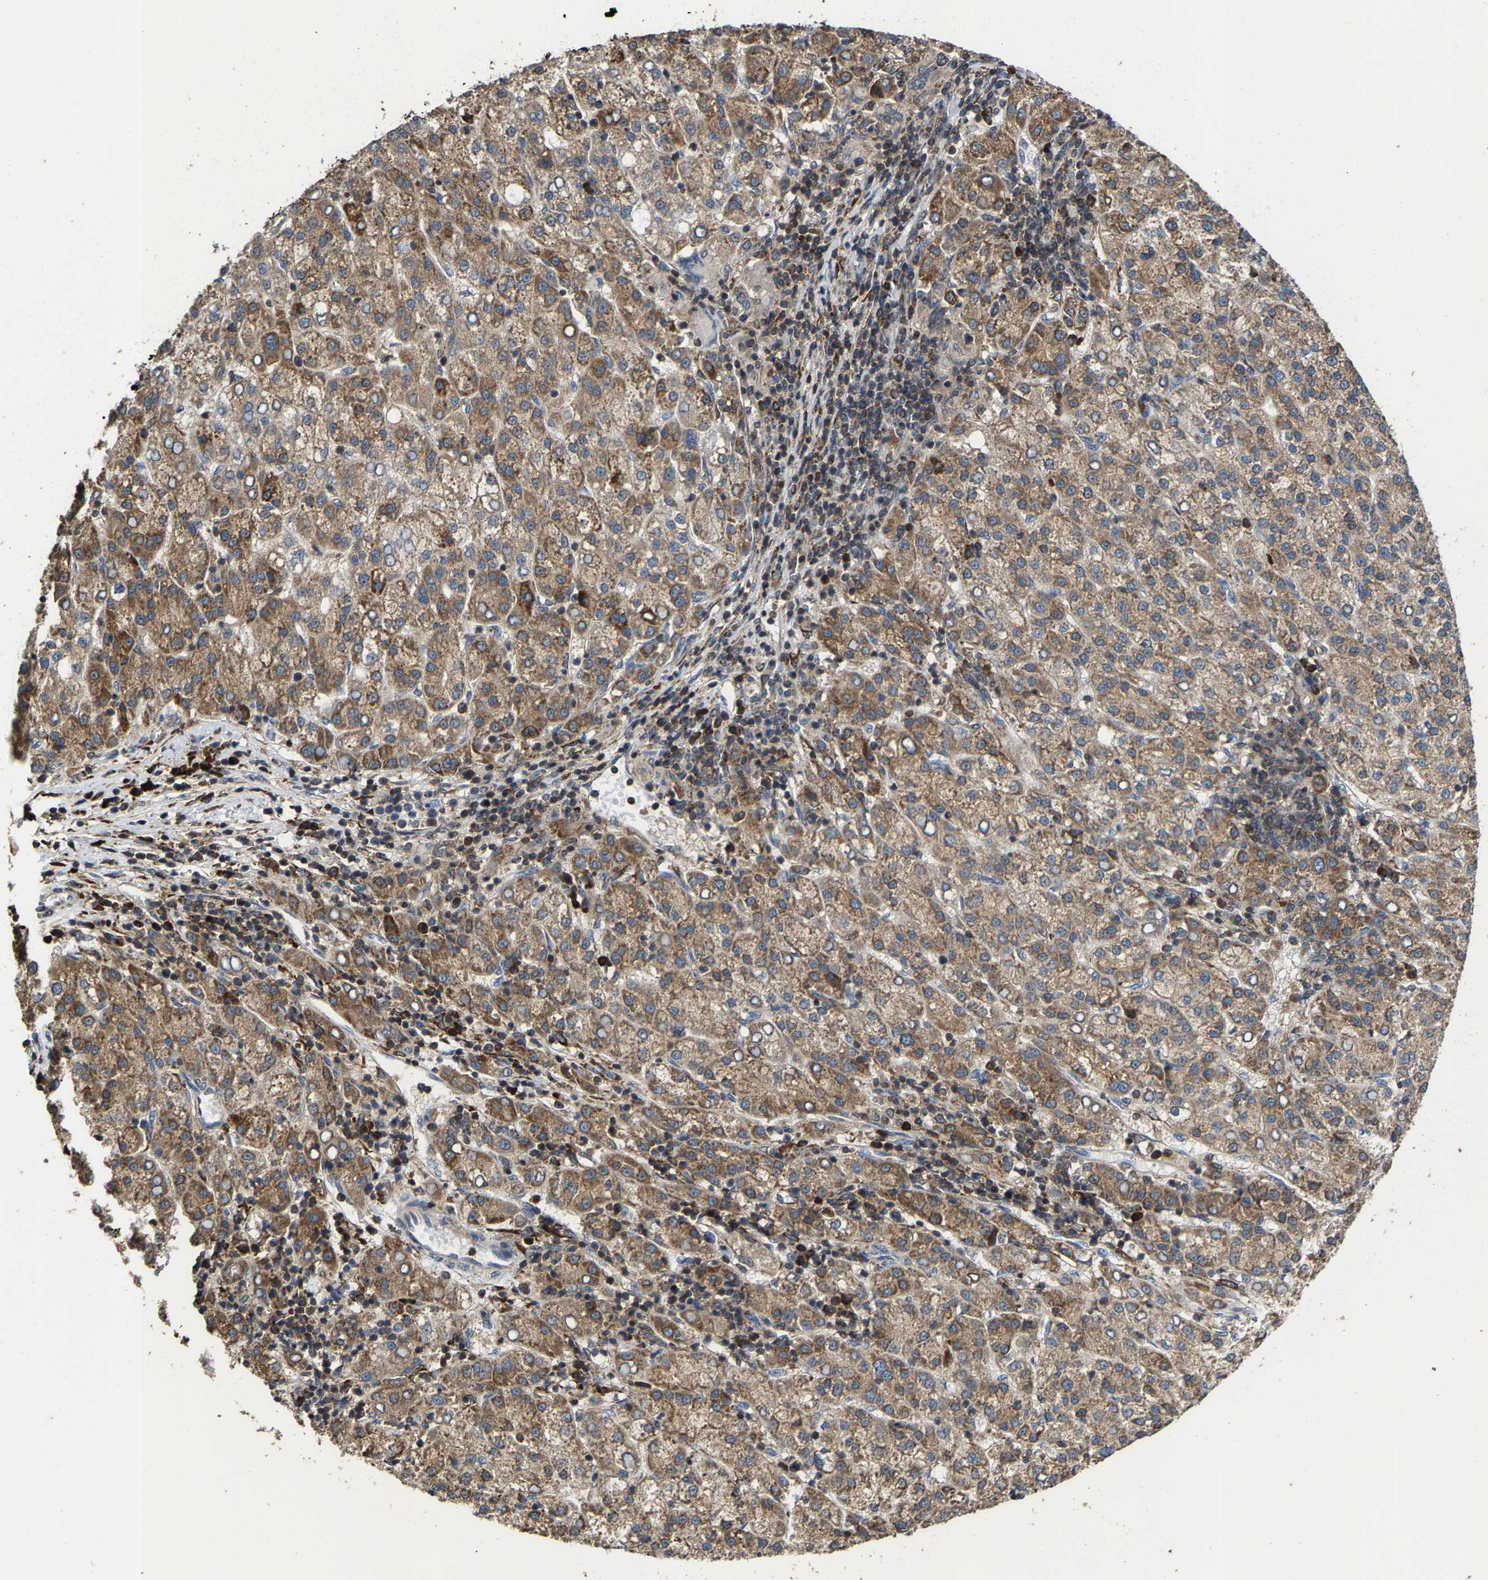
{"staining": {"intensity": "moderate", "quantity": ">75%", "location": "cytoplasmic/membranous"}, "tissue": "liver cancer", "cell_type": "Tumor cells", "image_type": "cancer", "snomed": [{"axis": "morphology", "description": "Carcinoma, Hepatocellular, NOS"}, {"axis": "topography", "description": "Liver"}], "caption": "Brown immunohistochemical staining in human liver cancer shows moderate cytoplasmic/membranous staining in about >75% of tumor cells.", "gene": "FGD3", "patient": {"sex": "female", "age": 58}}